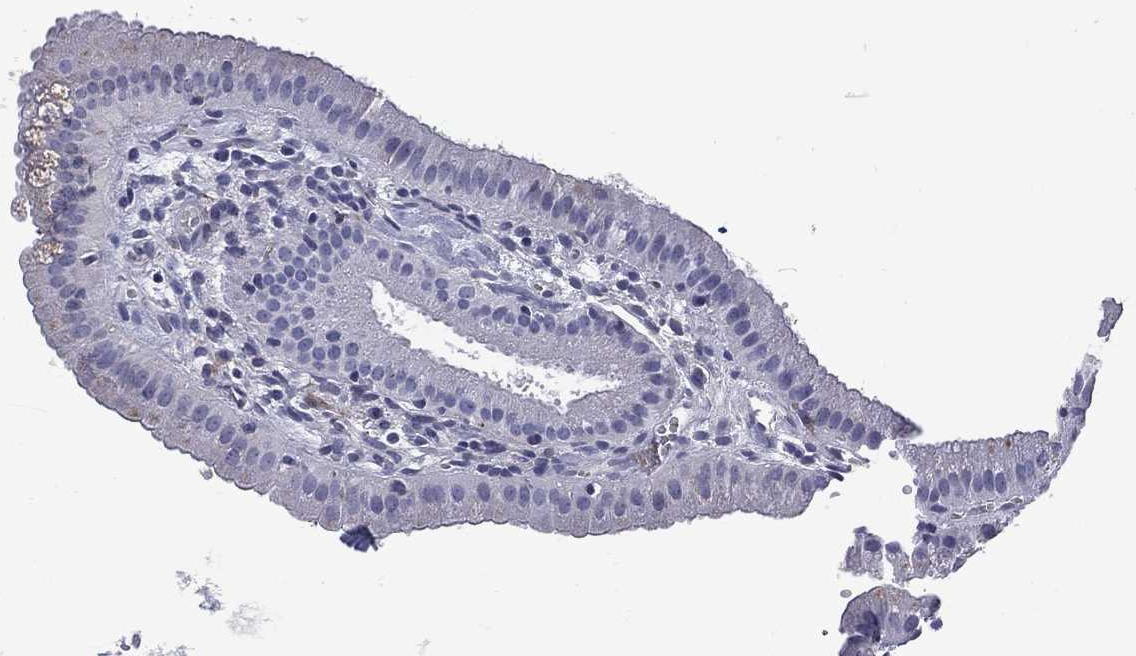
{"staining": {"intensity": "negative", "quantity": "none", "location": "none"}, "tissue": "gallbladder", "cell_type": "Glandular cells", "image_type": "normal", "snomed": [{"axis": "morphology", "description": "Normal tissue, NOS"}, {"axis": "topography", "description": "Gallbladder"}], "caption": "An image of human gallbladder is negative for staining in glandular cells.", "gene": "MADCAM1", "patient": {"sex": "male", "age": 67}}